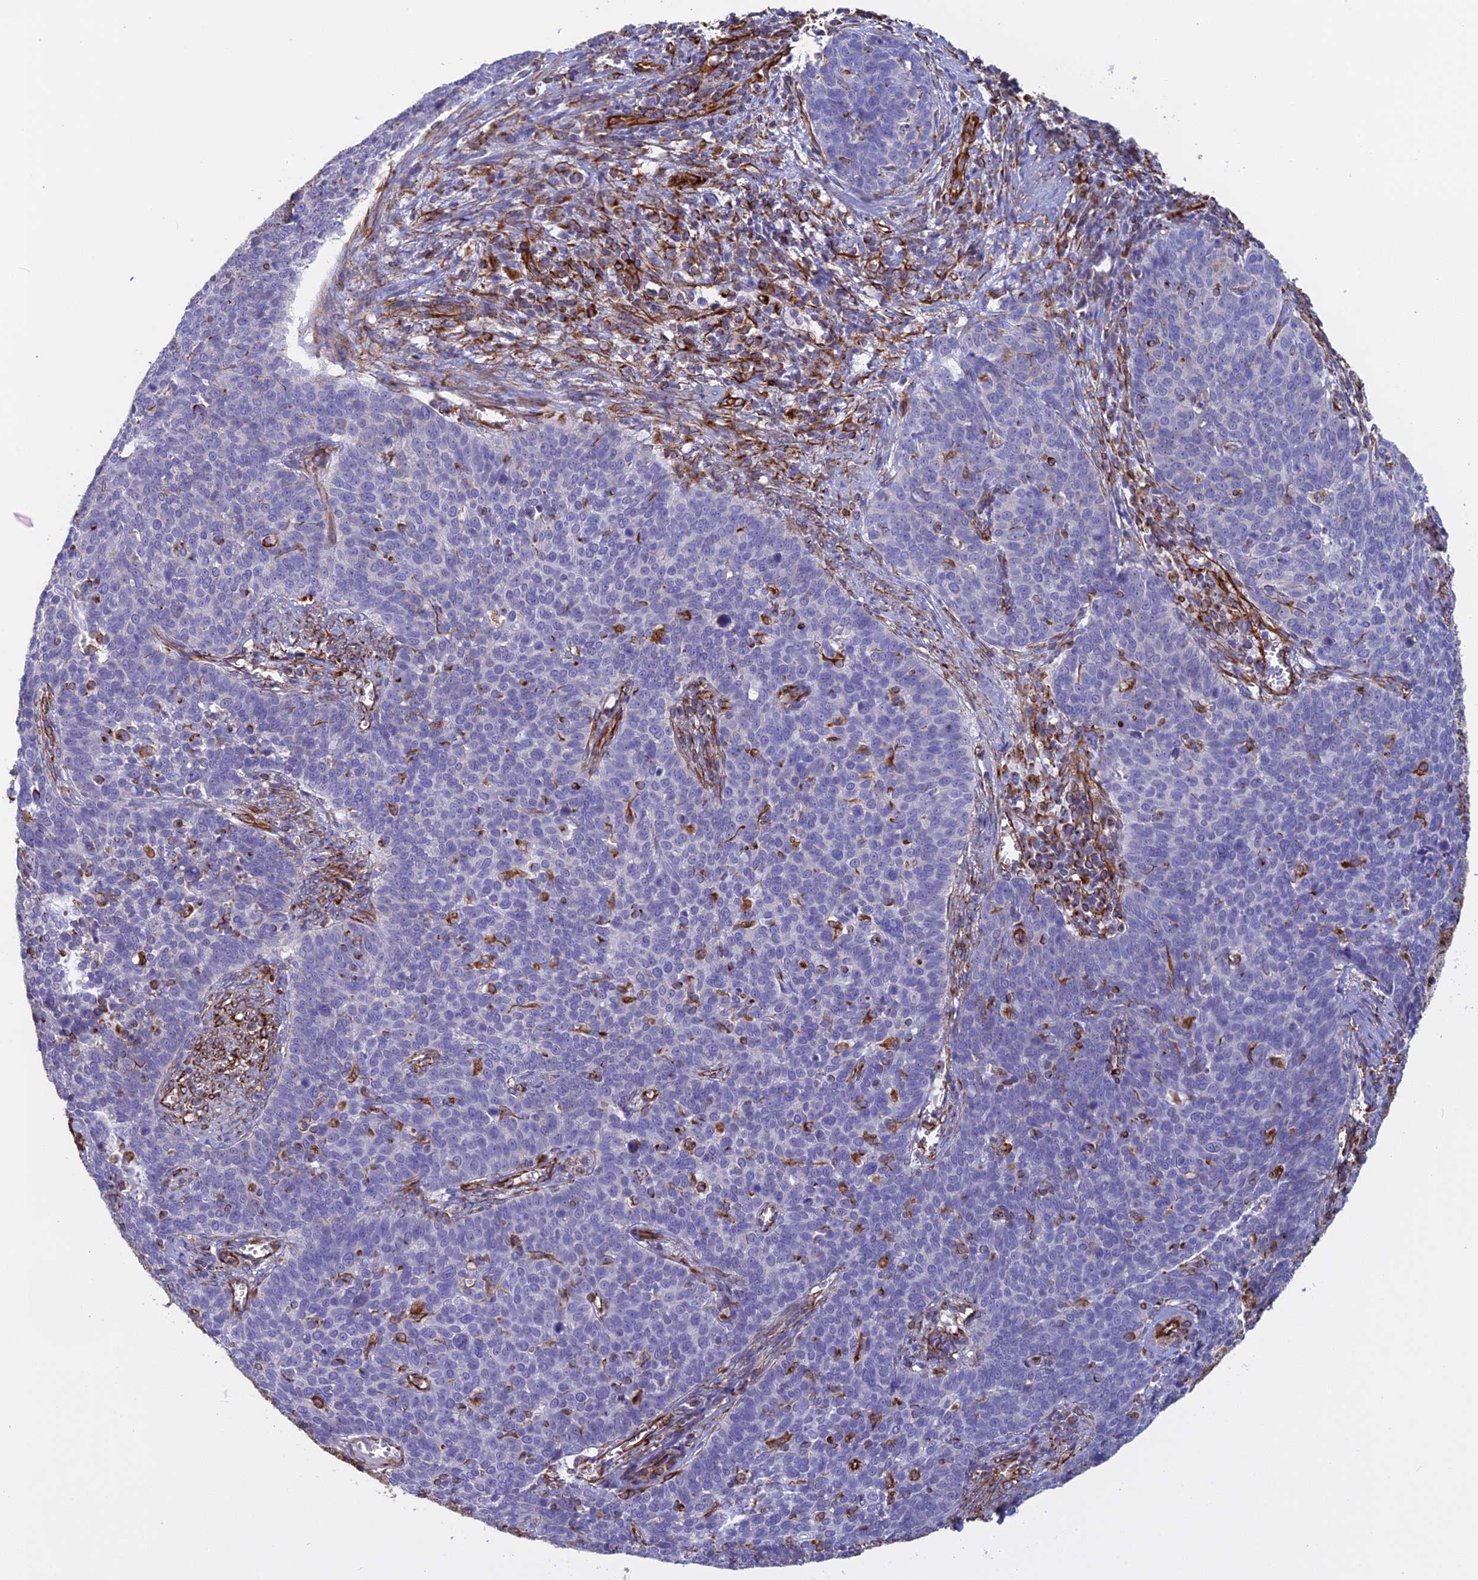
{"staining": {"intensity": "negative", "quantity": "none", "location": "none"}, "tissue": "cervical cancer", "cell_type": "Tumor cells", "image_type": "cancer", "snomed": [{"axis": "morphology", "description": "Squamous cell carcinoma, NOS"}, {"axis": "topography", "description": "Cervix"}], "caption": "IHC of human cervical squamous cell carcinoma demonstrates no staining in tumor cells.", "gene": "FBXL20", "patient": {"sex": "female", "age": 39}}